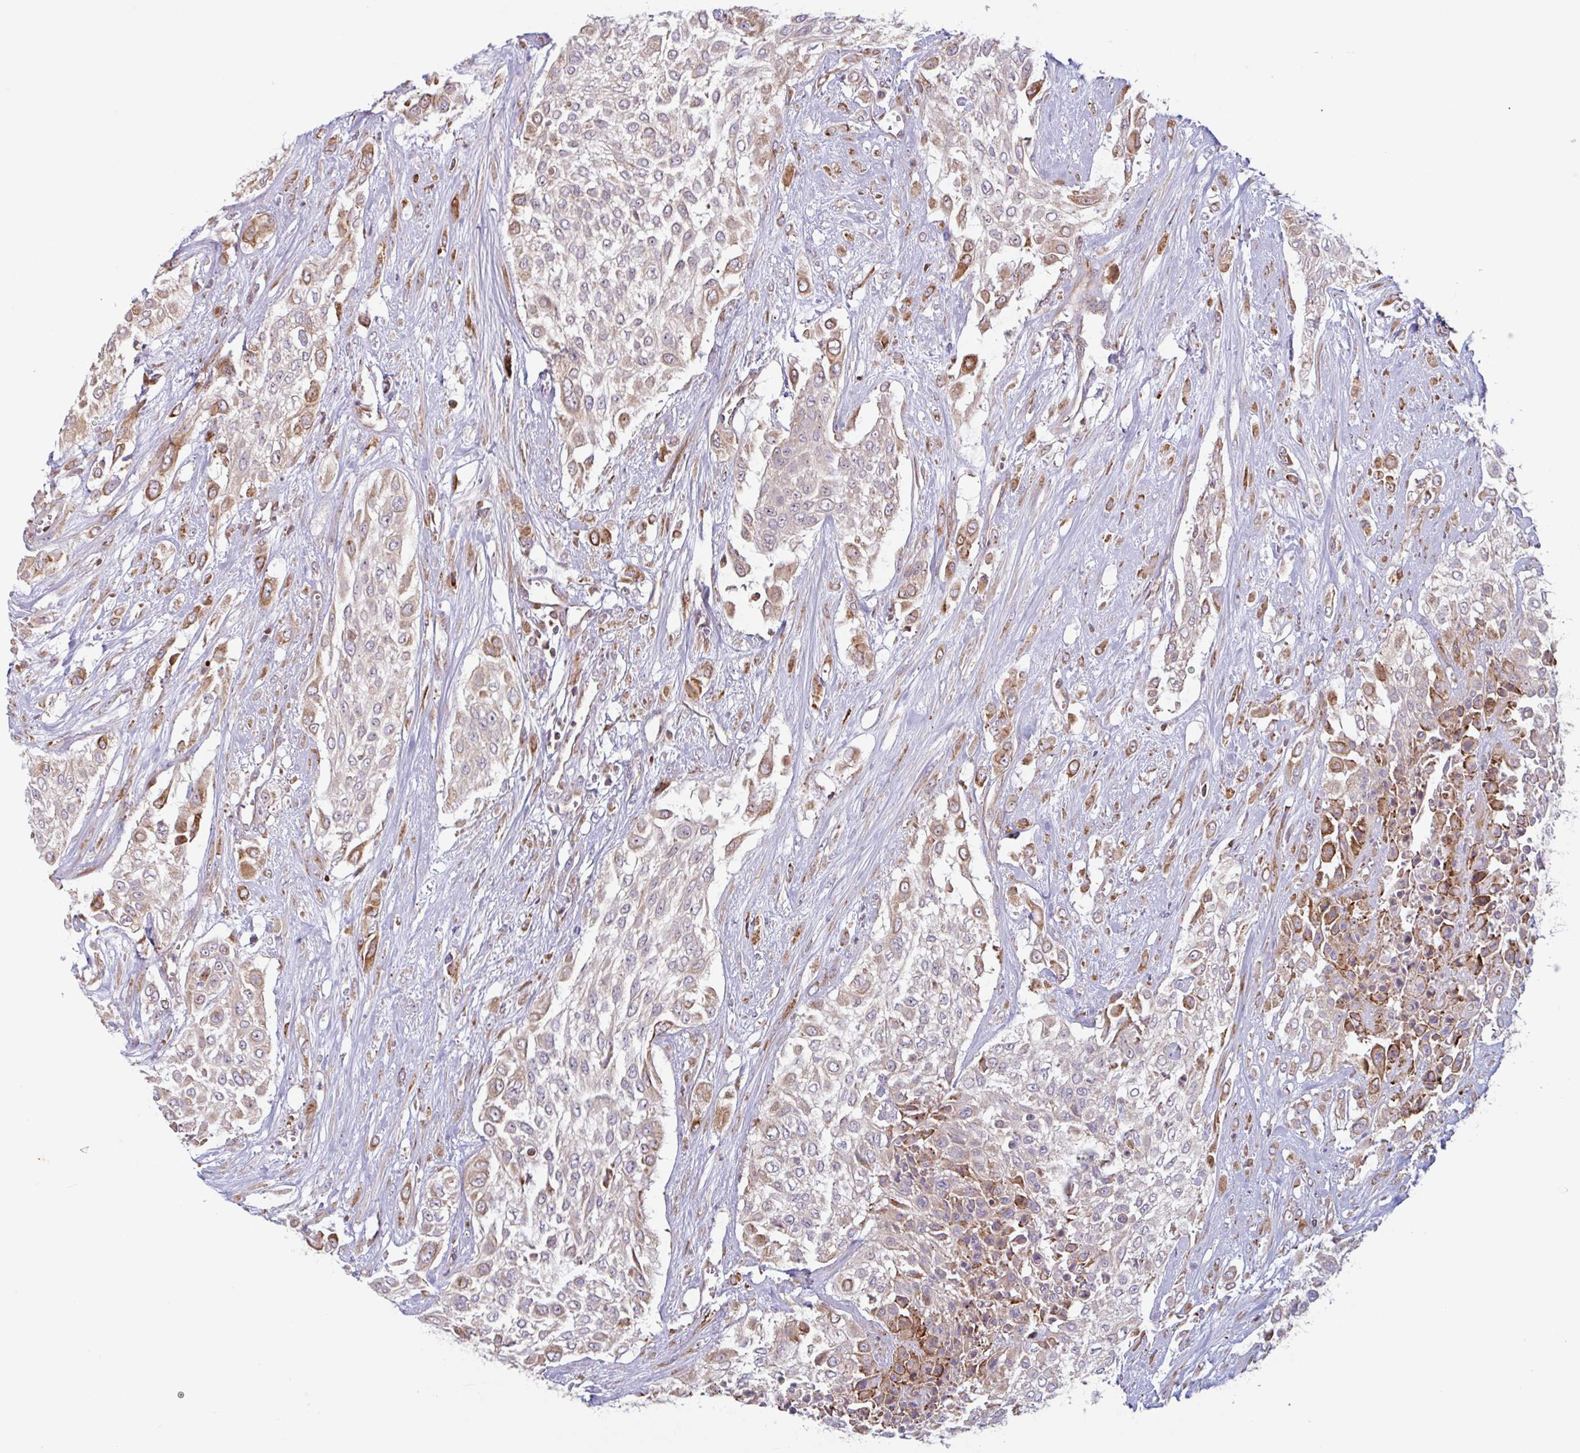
{"staining": {"intensity": "weak", "quantity": "25%-75%", "location": "cytoplasmic/membranous"}, "tissue": "urothelial cancer", "cell_type": "Tumor cells", "image_type": "cancer", "snomed": [{"axis": "morphology", "description": "Urothelial carcinoma, High grade"}, {"axis": "topography", "description": "Urinary bladder"}], "caption": "Urothelial carcinoma (high-grade) stained with a protein marker displays weak staining in tumor cells.", "gene": "RIT1", "patient": {"sex": "male", "age": 57}}